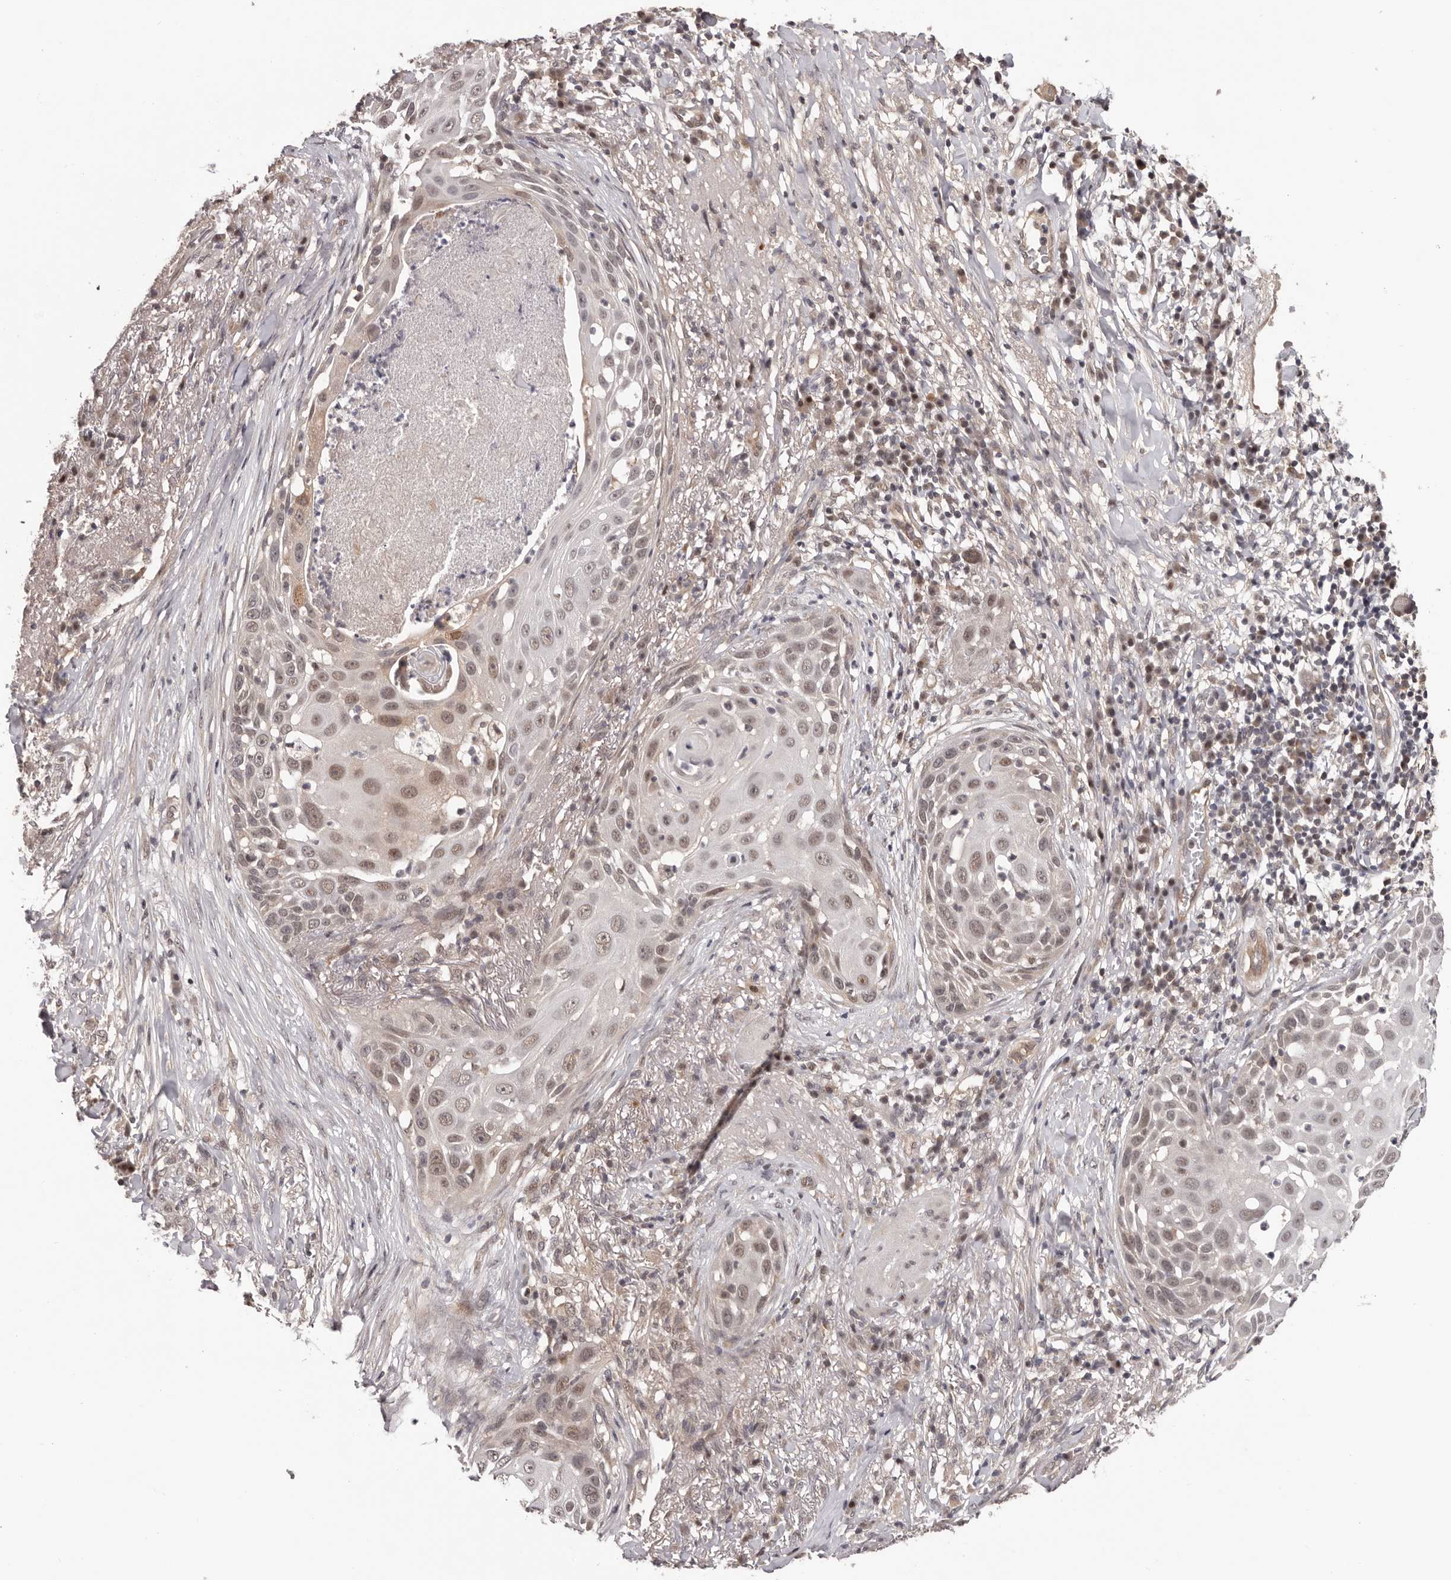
{"staining": {"intensity": "weak", "quantity": "25%-75%", "location": "nuclear"}, "tissue": "skin cancer", "cell_type": "Tumor cells", "image_type": "cancer", "snomed": [{"axis": "morphology", "description": "Squamous cell carcinoma, NOS"}, {"axis": "topography", "description": "Skin"}], "caption": "Immunohistochemistry (IHC) (DAB) staining of human skin squamous cell carcinoma displays weak nuclear protein staining in approximately 25%-75% of tumor cells. (DAB IHC with brightfield microscopy, high magnification).", "gene": "TBX5", "patient": {"sex": "female", "age": 44}}